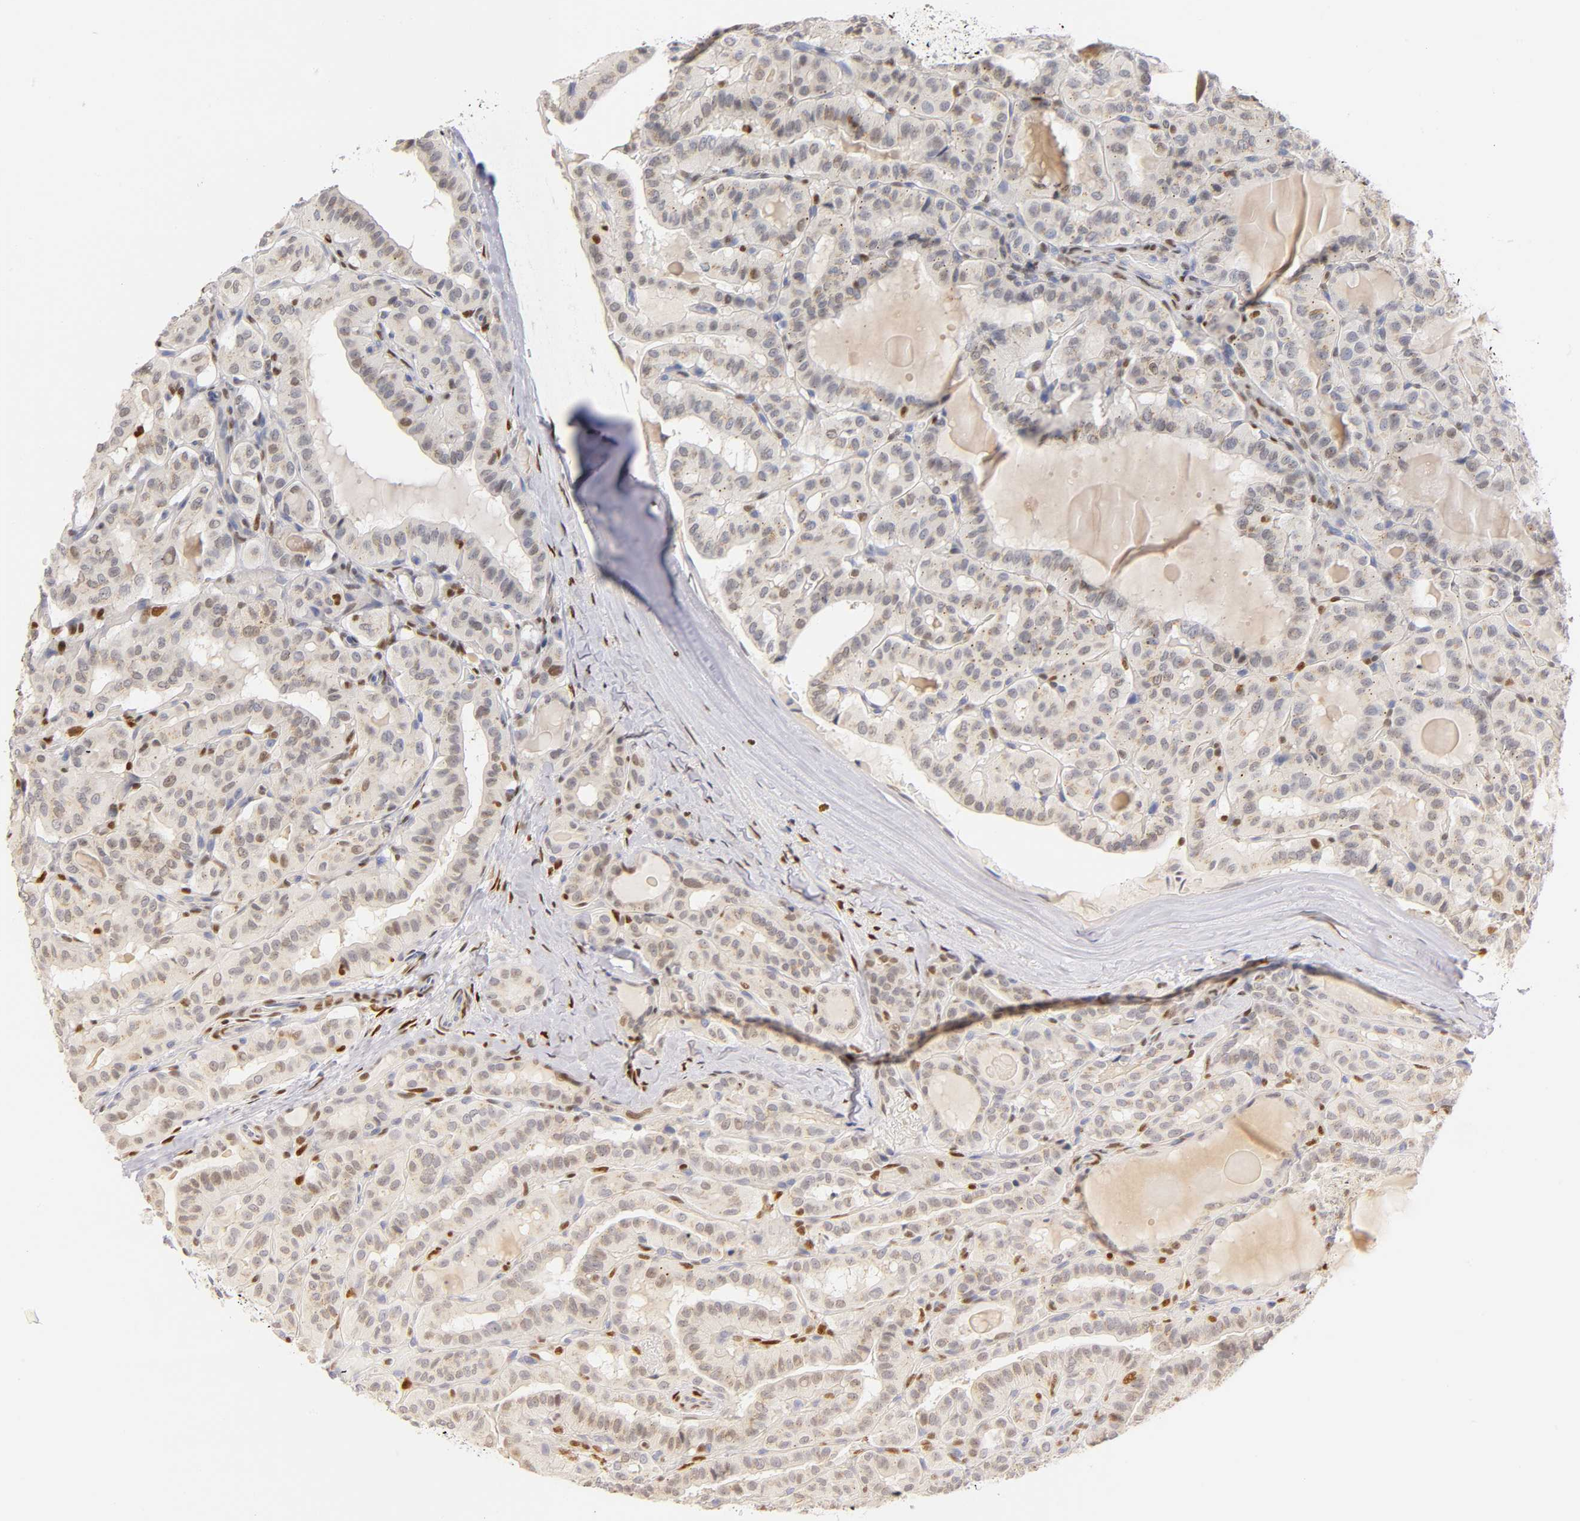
{"staining": {"intensity": "weak", "quantity": "25%-75%", "location": "cytoplasmic/membranous,nuclear"}, "tissue": "thyroid cancer", "cell_type": "Tumor cells", "image_type": "cancer", "snomed": [{"axis": "morphology", "description": "Papillary adenocarcinoma, NOS"}, {"axis": "topography", "description": "Thyroid gland"}], "caption": "Weak cytoplasmic/membranous and nuclear positivity for a protein is present in approximately 25%-75% of tumor cells of thyroid cancer using immunohistochemistry.", "gene": "RUNX1", "patient": {"sex": "male", "age": 77}}